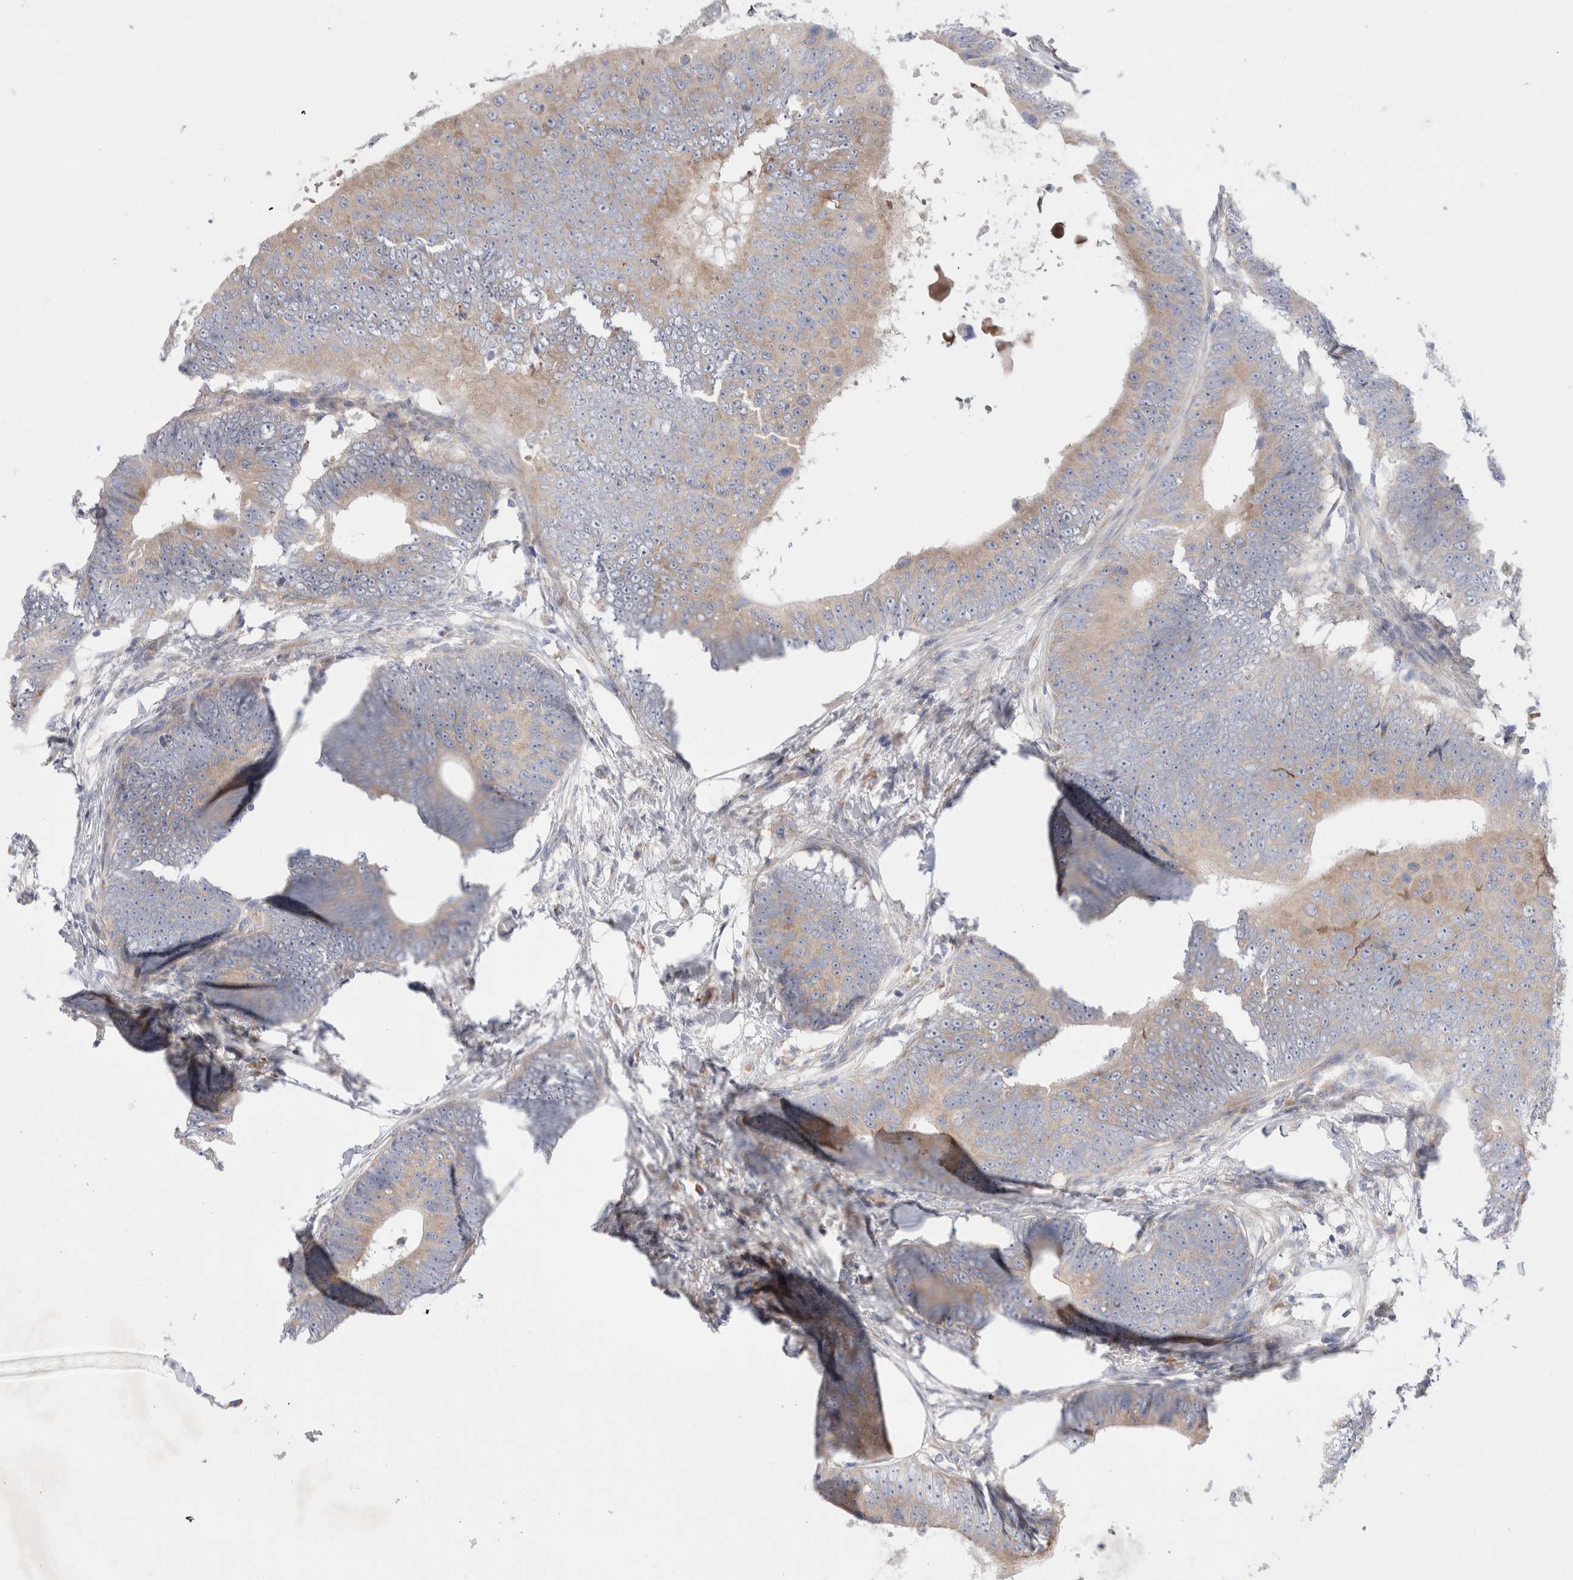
{"staining": {"intensity": "moderate", "quantity": ">75%", "location": "cytoplasmic/membranous"}, "tissue": "colorectal cancer", "cell_type": "Tumor cells", "image_type": "cancer", "snomed": [{"axis": "morphology", "description": "Adenocarcinoma, NOS"}, {"axis": "topography", "description": "Colon"}], "caption": "Approximately >75% of tumor cells in adenocarcinoma (colorectal) display moderate cytoplasmic/membranous protein expression as visualized by brown immunohistochemical staining.", "gene": "RBM12B", "patient": {"sex": "male", "age": 56}}